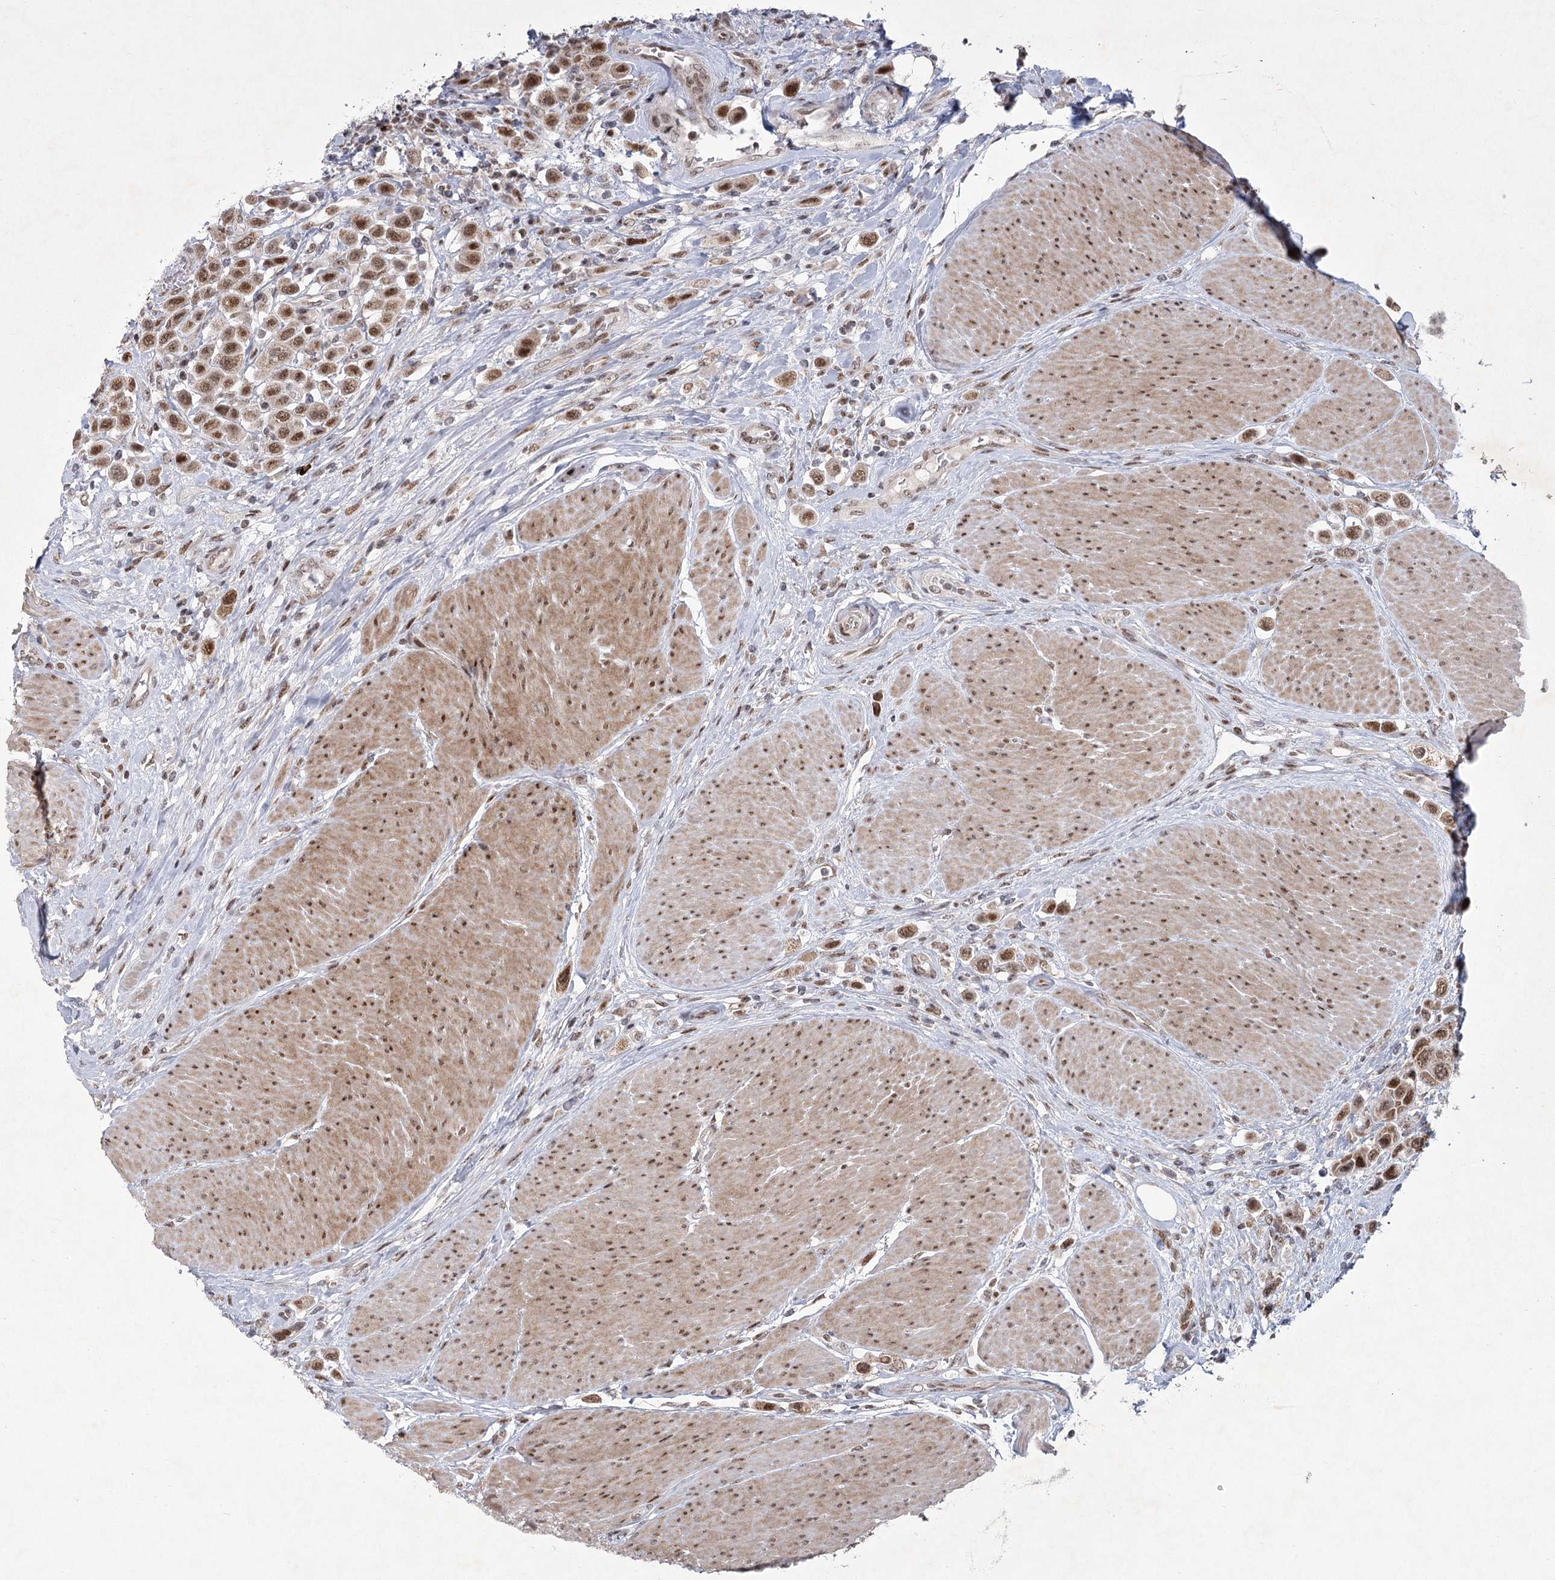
{"staining": {"intensity": "moderate", "quantity": ">75%", "location": "cytoplasmic/membranous,nuclear"}, "tissue": "urothelial cancer", "cell_type": "Tumor cells", "image_type": "cancer", "snomed": [{"axis": "morphology", "description": "Urothelial carcinoma, High grade"}, {"axis": "topography", "description": "Urinary bladder"}], "caption": "The histopathology image demonstrates immunohistochemical staining of high-grade urothelial carcinoma. There is moderate cytoplasmic/membranous and nuclear positivity is seen in approximately >75% of tumor cells. The staining was performed using DAB (3,3'-diaminobenzidine) to visualize the protein expression in brown, while the nuclei were stained in blue with hematoxylin (Magnification: 20x).", "gene": "CIB4", "patient": {"sex": "male", "age": 50}}